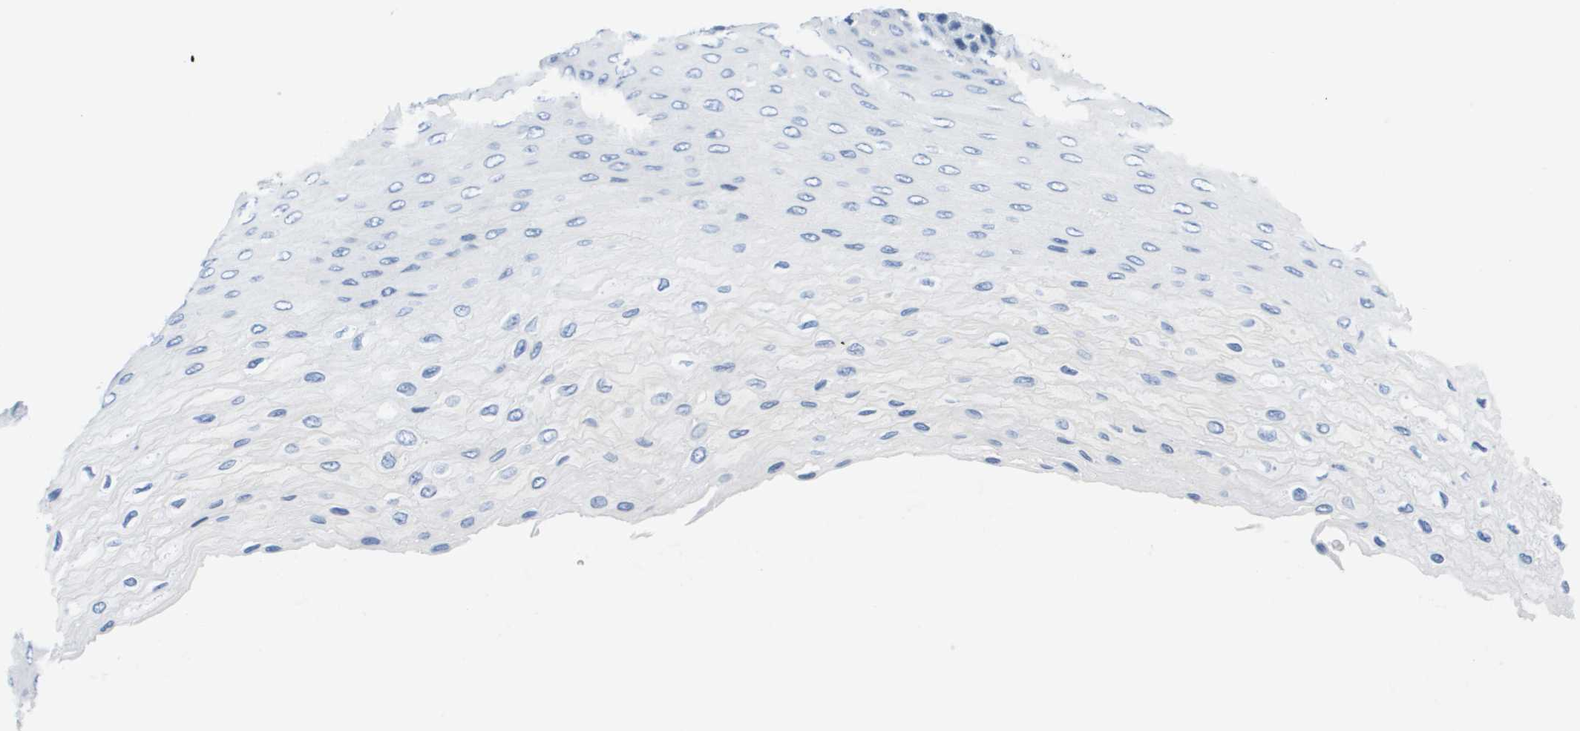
{"staining": {"intensity": "negative", "quantity": "none", "location": "none"}, "tissue": "esophagus", "cell_type": "Squamous epithelial cells", "image_type": "normal", "snomed": [{"axis": "morphology", "description": "Normal tissue, NOS"}, {"axis": "topography", "description": "Esophagus"}], "caption": "Unremarkable esophagus was stained to show a protein in brown. There is no significant positivity in squamous epithelial cells. (DAB (3,3'-diaminobenzidine) IHC with hematoxylin counter stain).", "gene": "MS4A1", "patient": {"sex": "female", "age": 72}}